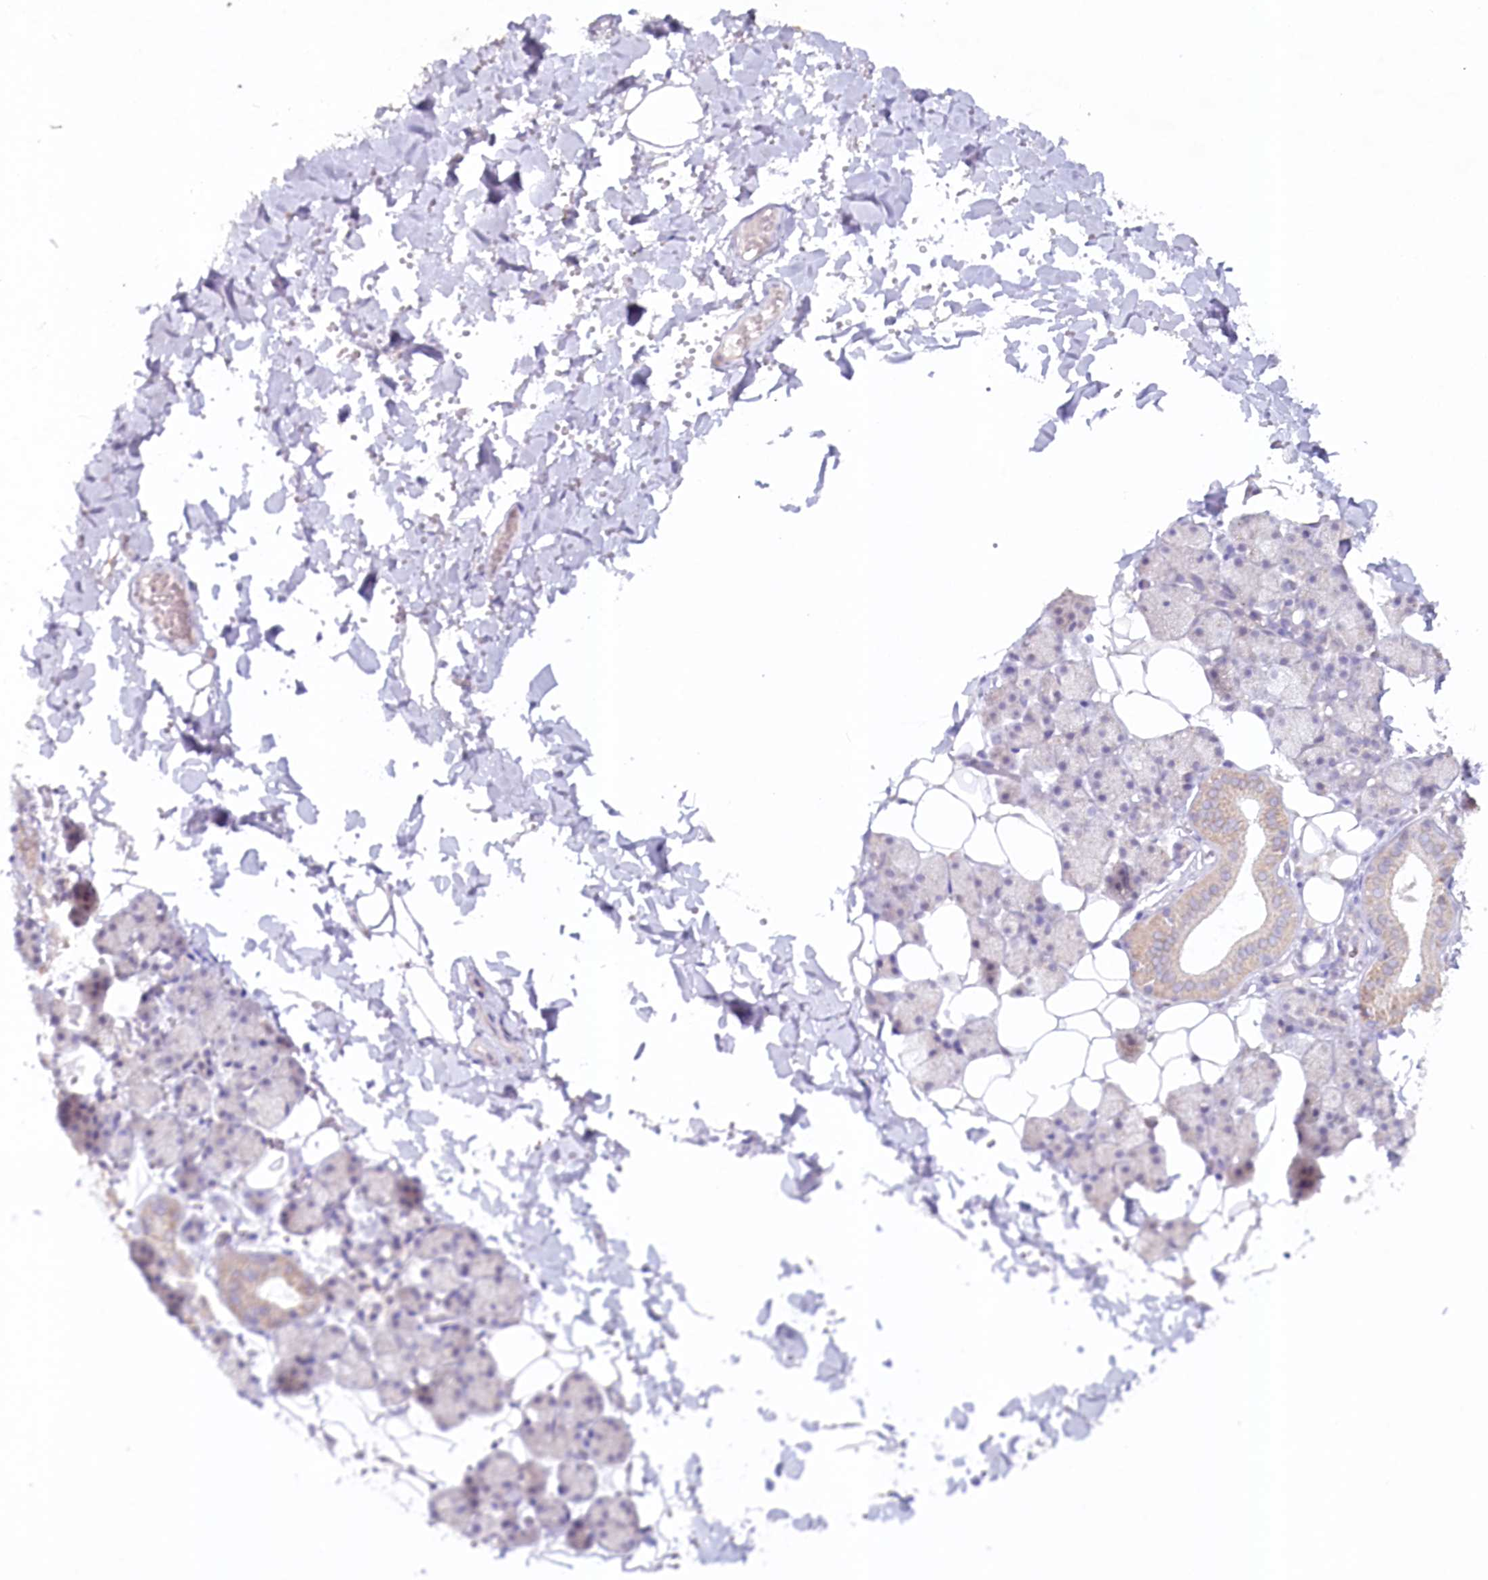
{"staining": {"intensity": "weak", "quantity": "<25%", "location": "cytoplasmic/membranous"}, "tissue": "salivary gland", "cell_type": "Glandular cells", "image_type": "normal", "snomed": [{"axis": "morphology", "description": "Normal tissue, NOS"}, {"axis": "topography", "description": "Salivary gland"}], "caption": "Immunohistochemistry (IHC) photomicrograph of normal salivary gland: human salivary gland stained with DAB displays no significant protein positivity in glandular cells.", "gene": "PSAPL1", "patient": {"sex": "female", "age": 33}}